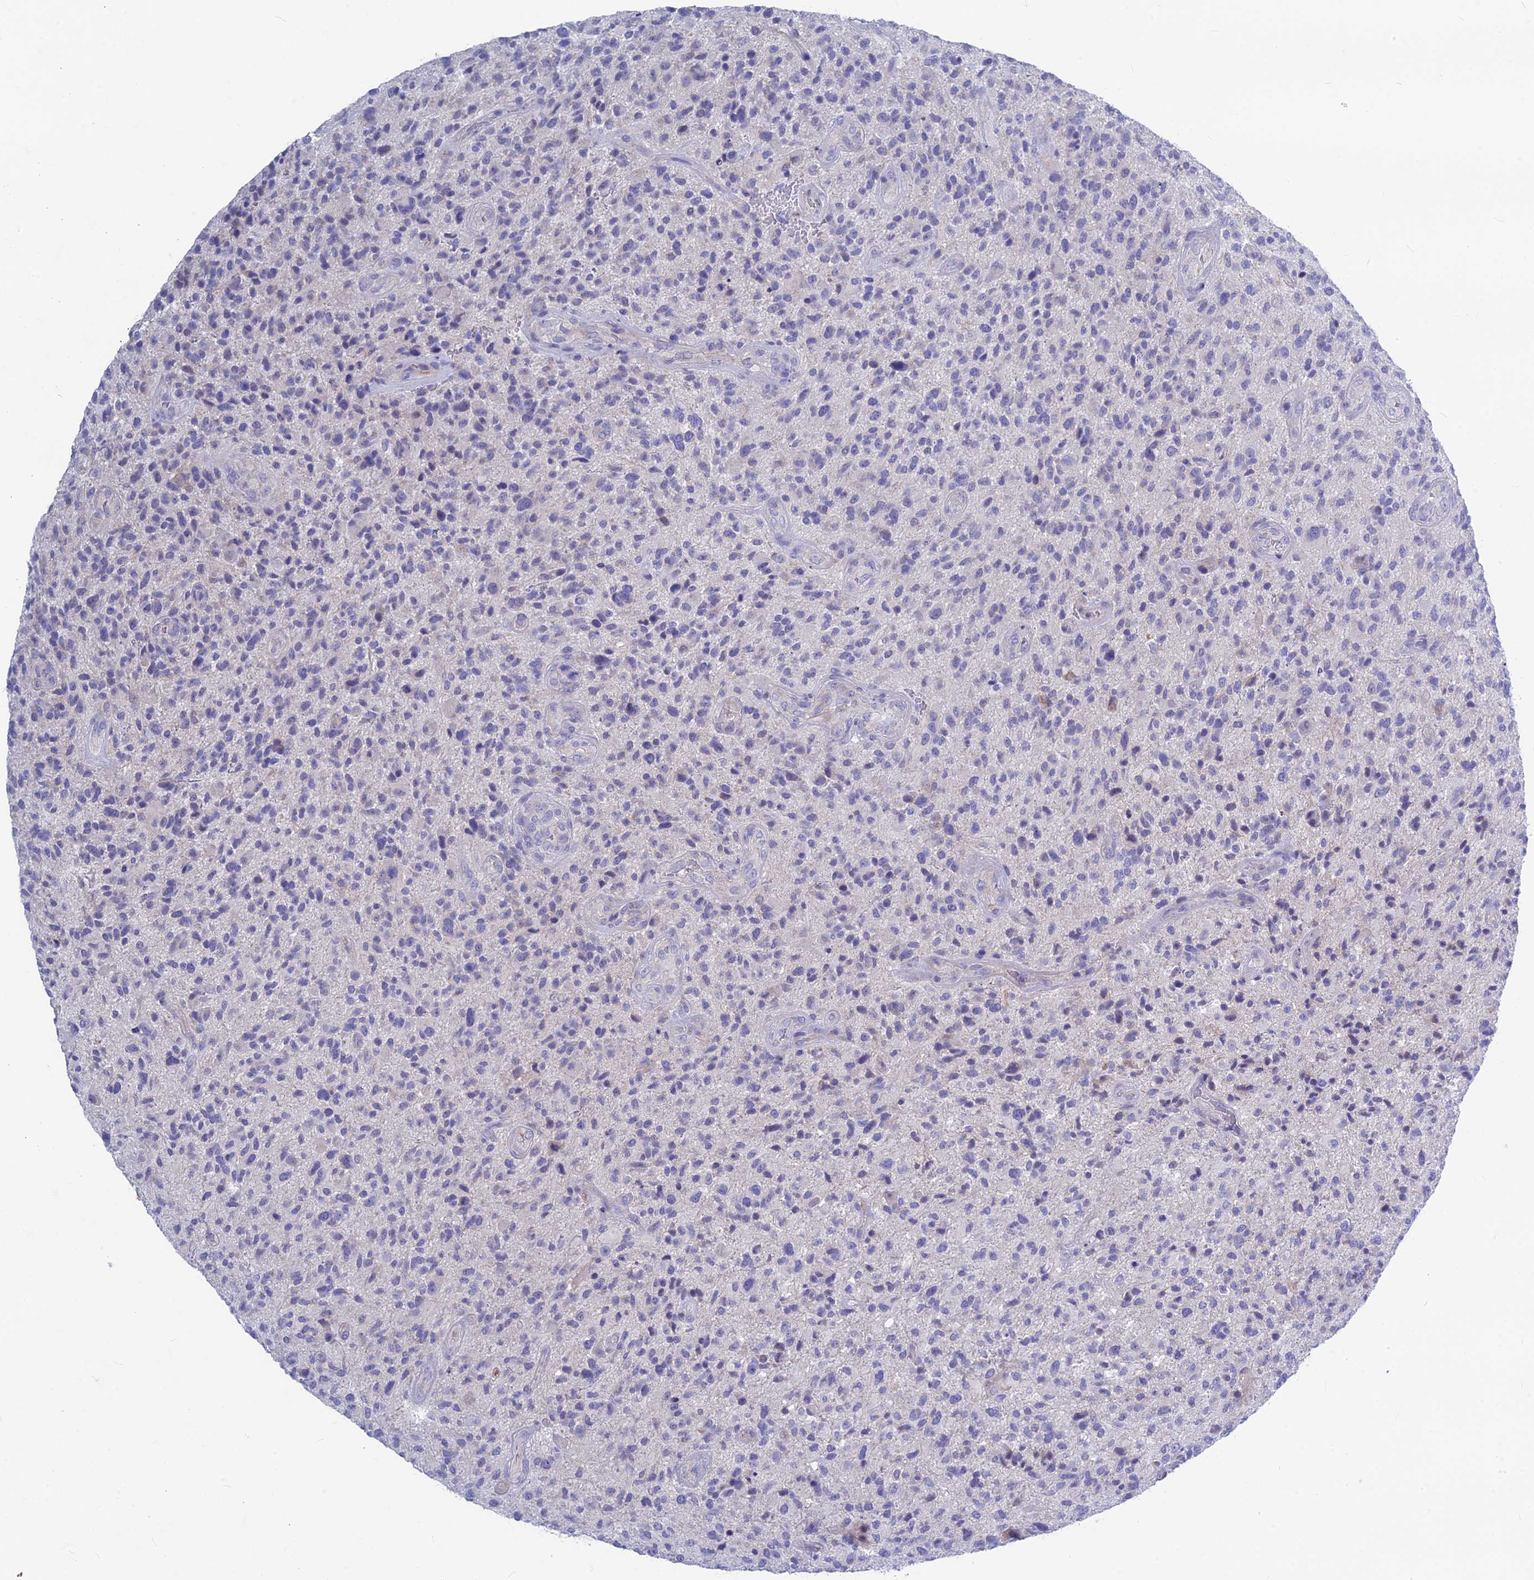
{"staining": {"intensity": "negative", "quantity": "none", "location": "none"}, "tissue": "glioma", "cell_type": "Tumor cells", "image_type": "cancer", "snomed": [{"axis": "morphology", "description": "Glioma, malignant, High grade"}, {"axis": "topography", "description": "Brain"}], "caption": "Immunohistochemical staining of glioma shows no significant positivity in tumor cells.", "gene": "SNTN", "patient": {"sex": "male", "age": 47}}